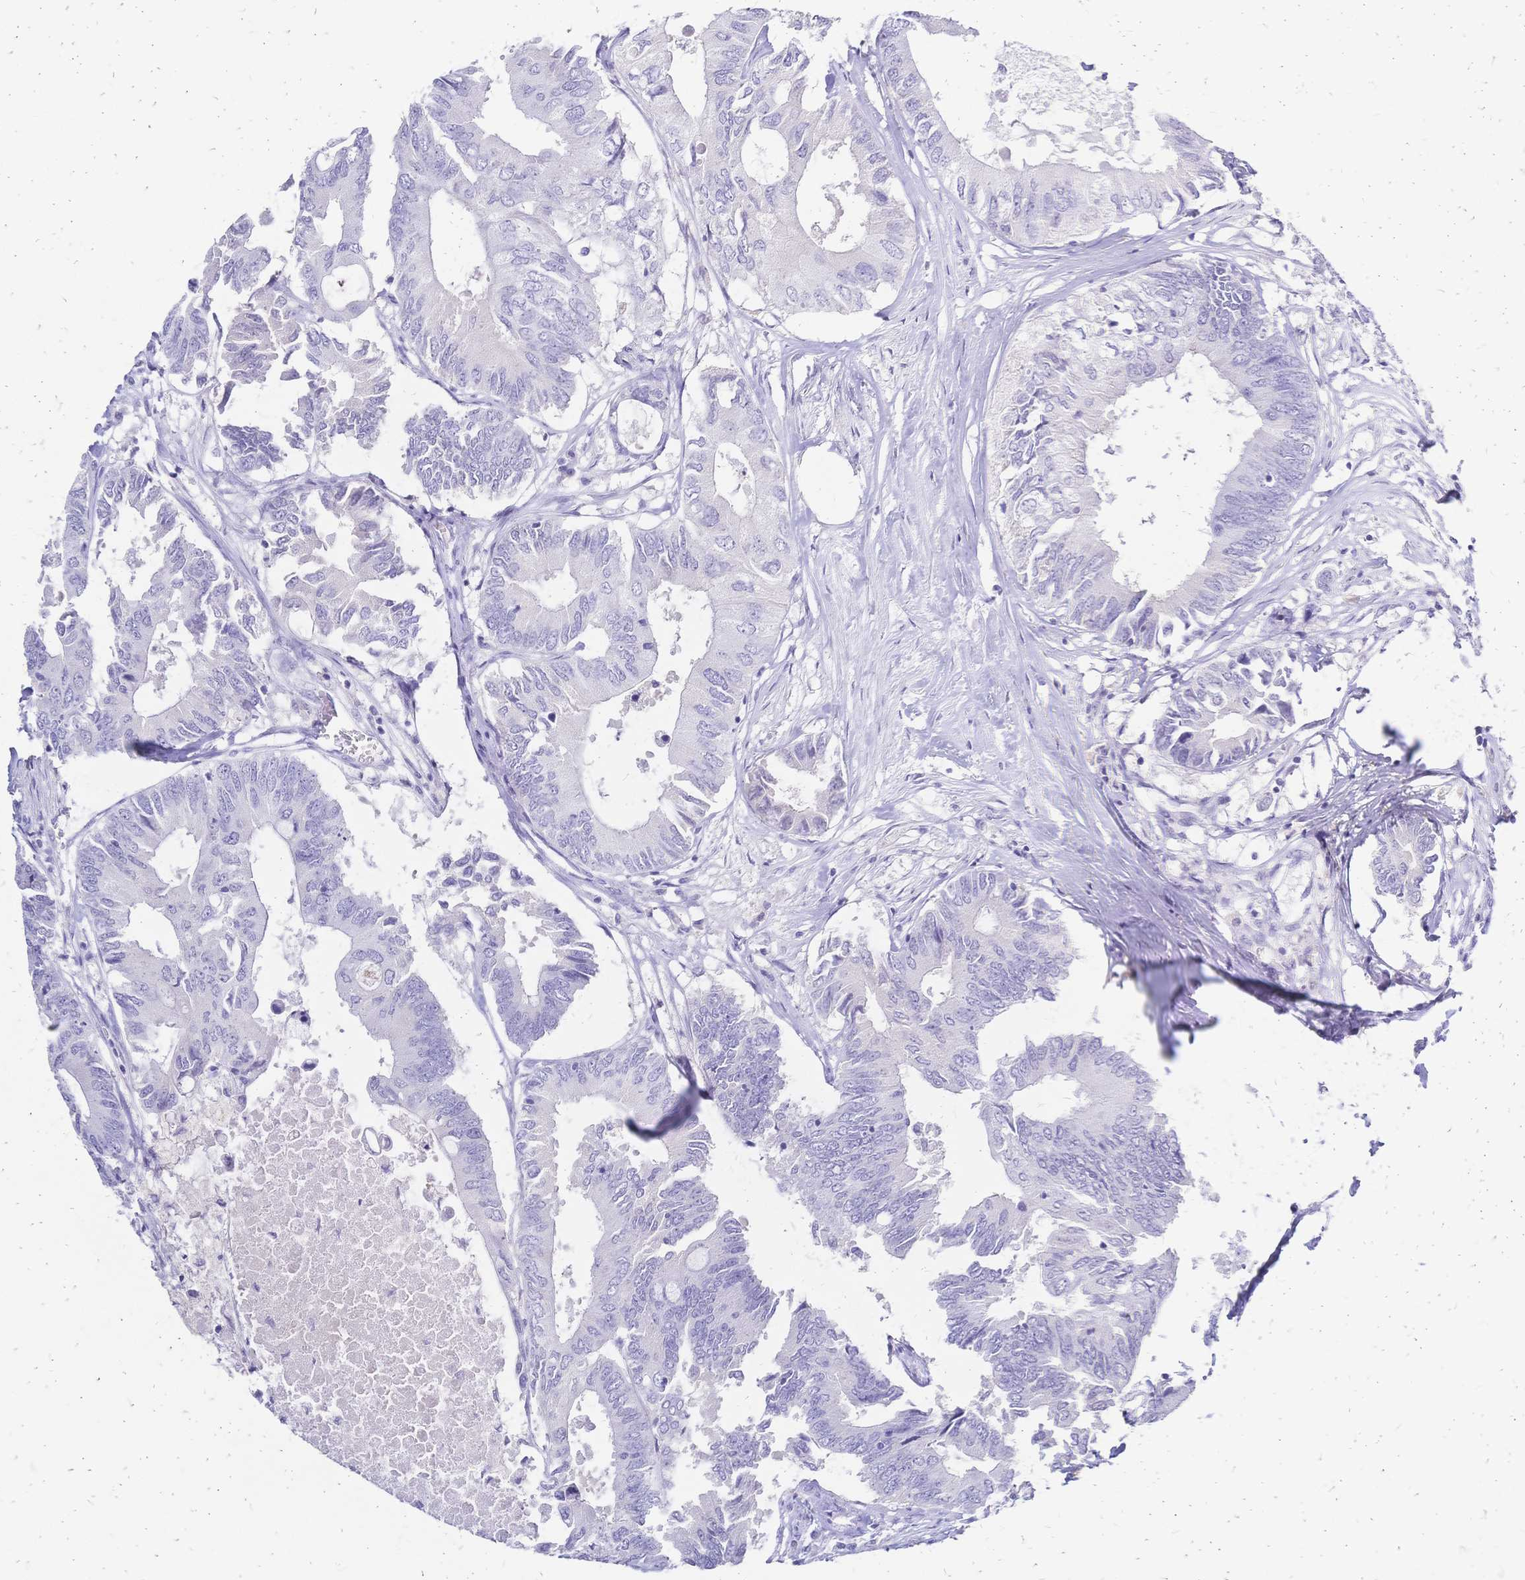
{"staining": {"intensity": "negative", "quantity": "none", "location": "none"}, "tissue": "colorectal cancer", "cell_type": "Tumor cells", "image_type": "cancer", "snomed": [{"axis": "morphology", "description": "Adenocarcinoma, NOS"}, {"axis": "topography", "description": "Colon"}], "caption": "Tumor cells are negative for brown protein staining in colorectal cancer.", "gene": "FA2H", "patient": {"sex": "male", "age": 71}}